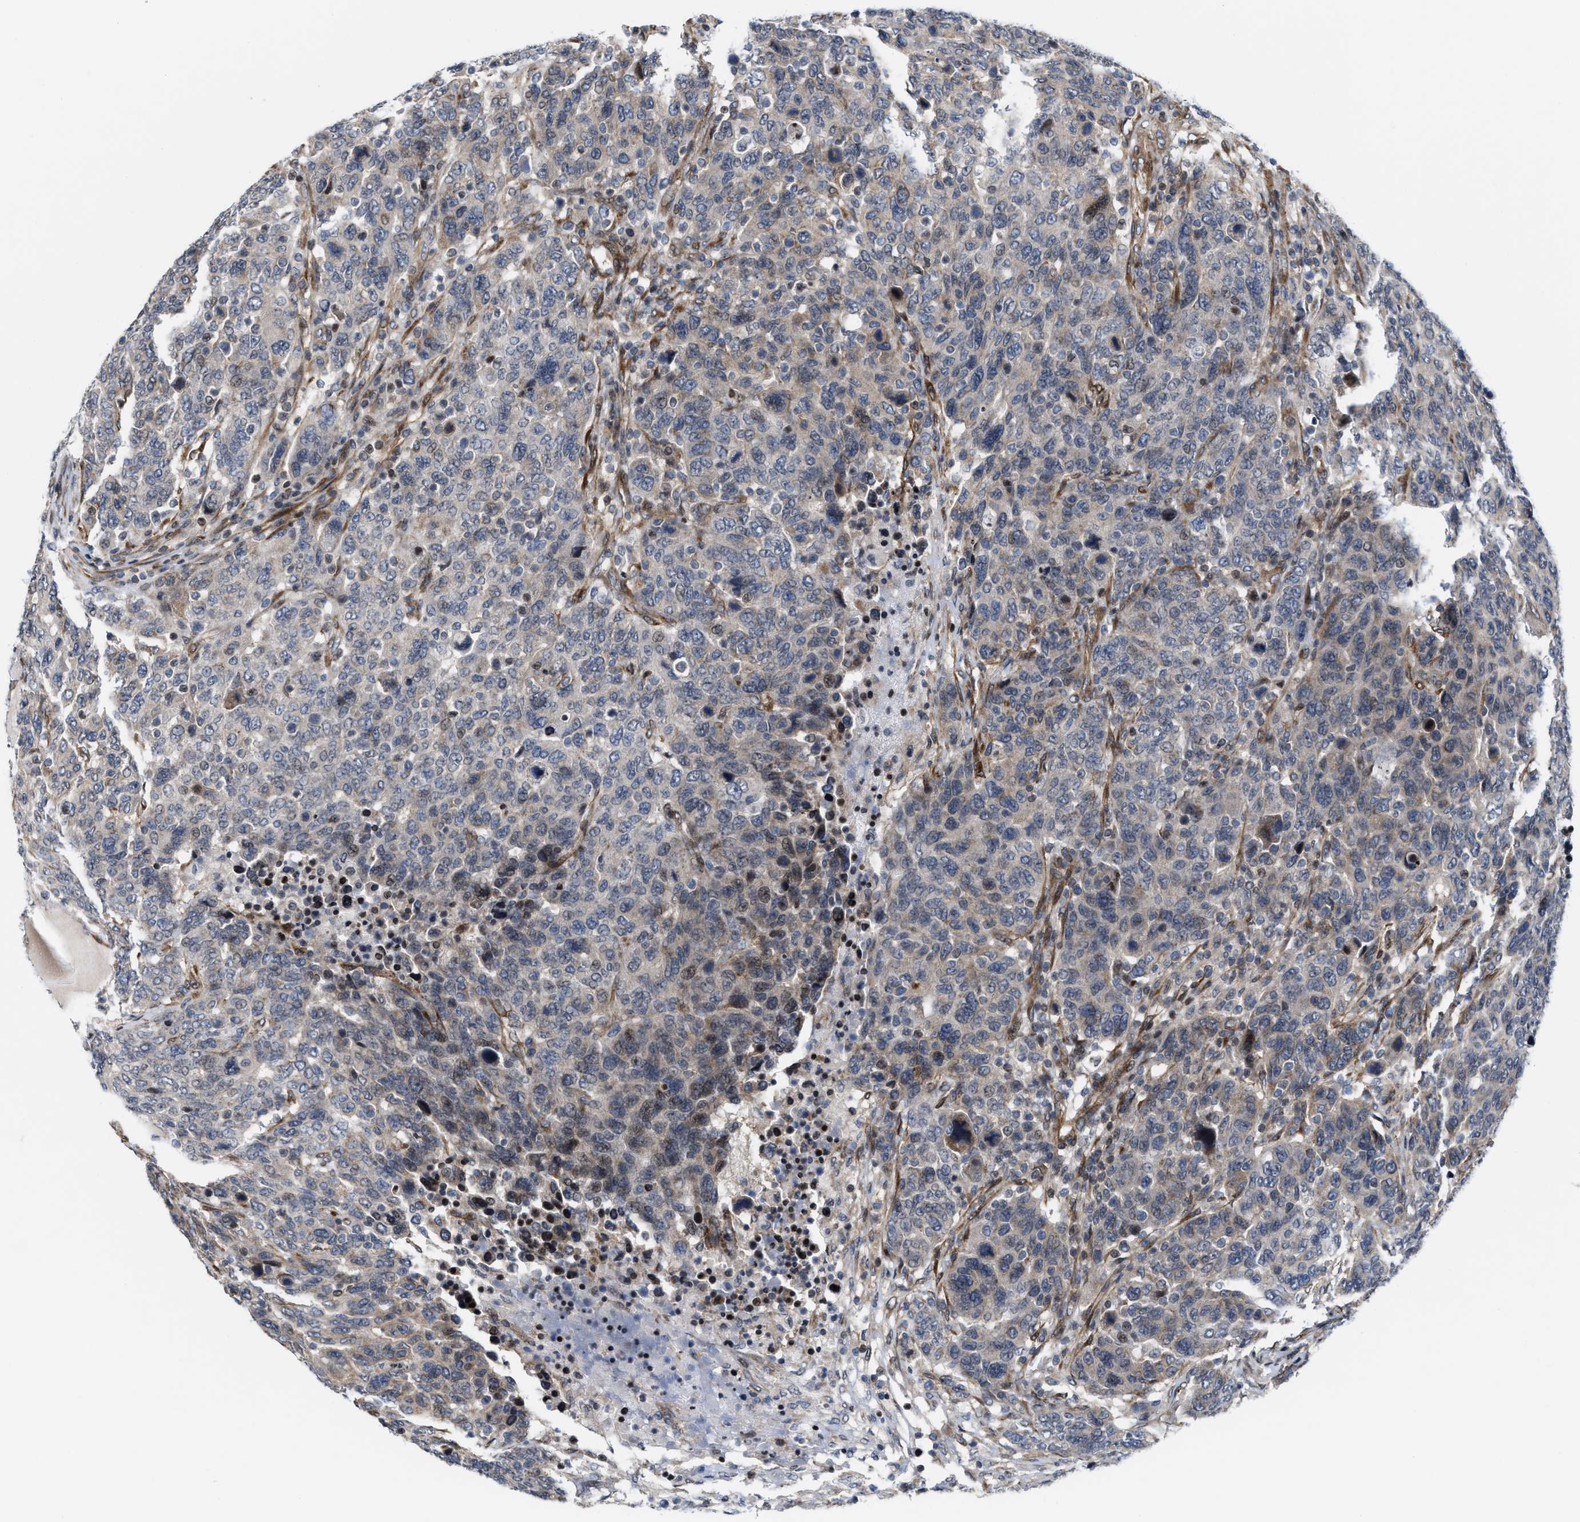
{"staining": {"intensity": "weak", "quantity": "<25%", "location": "cytoplasmic/membranous"}, "tissue": "breast cancer", "cell_type": "Tumor cells", "image_type": "cancer", "snomed": [{"axis": "morphology", "description": "Duct carcinoma"}, {"axis": "topography", "description": "Breast"}], "caption": "Tumor cells show no significant staining in breast cancer. Brightfield microscopy of IHC stained with DAB (brown) and hematoxylin (blue), captured at high magnification.", "gene": "TGFB1I1", "patient": {"sex": "female", "age": 37}}